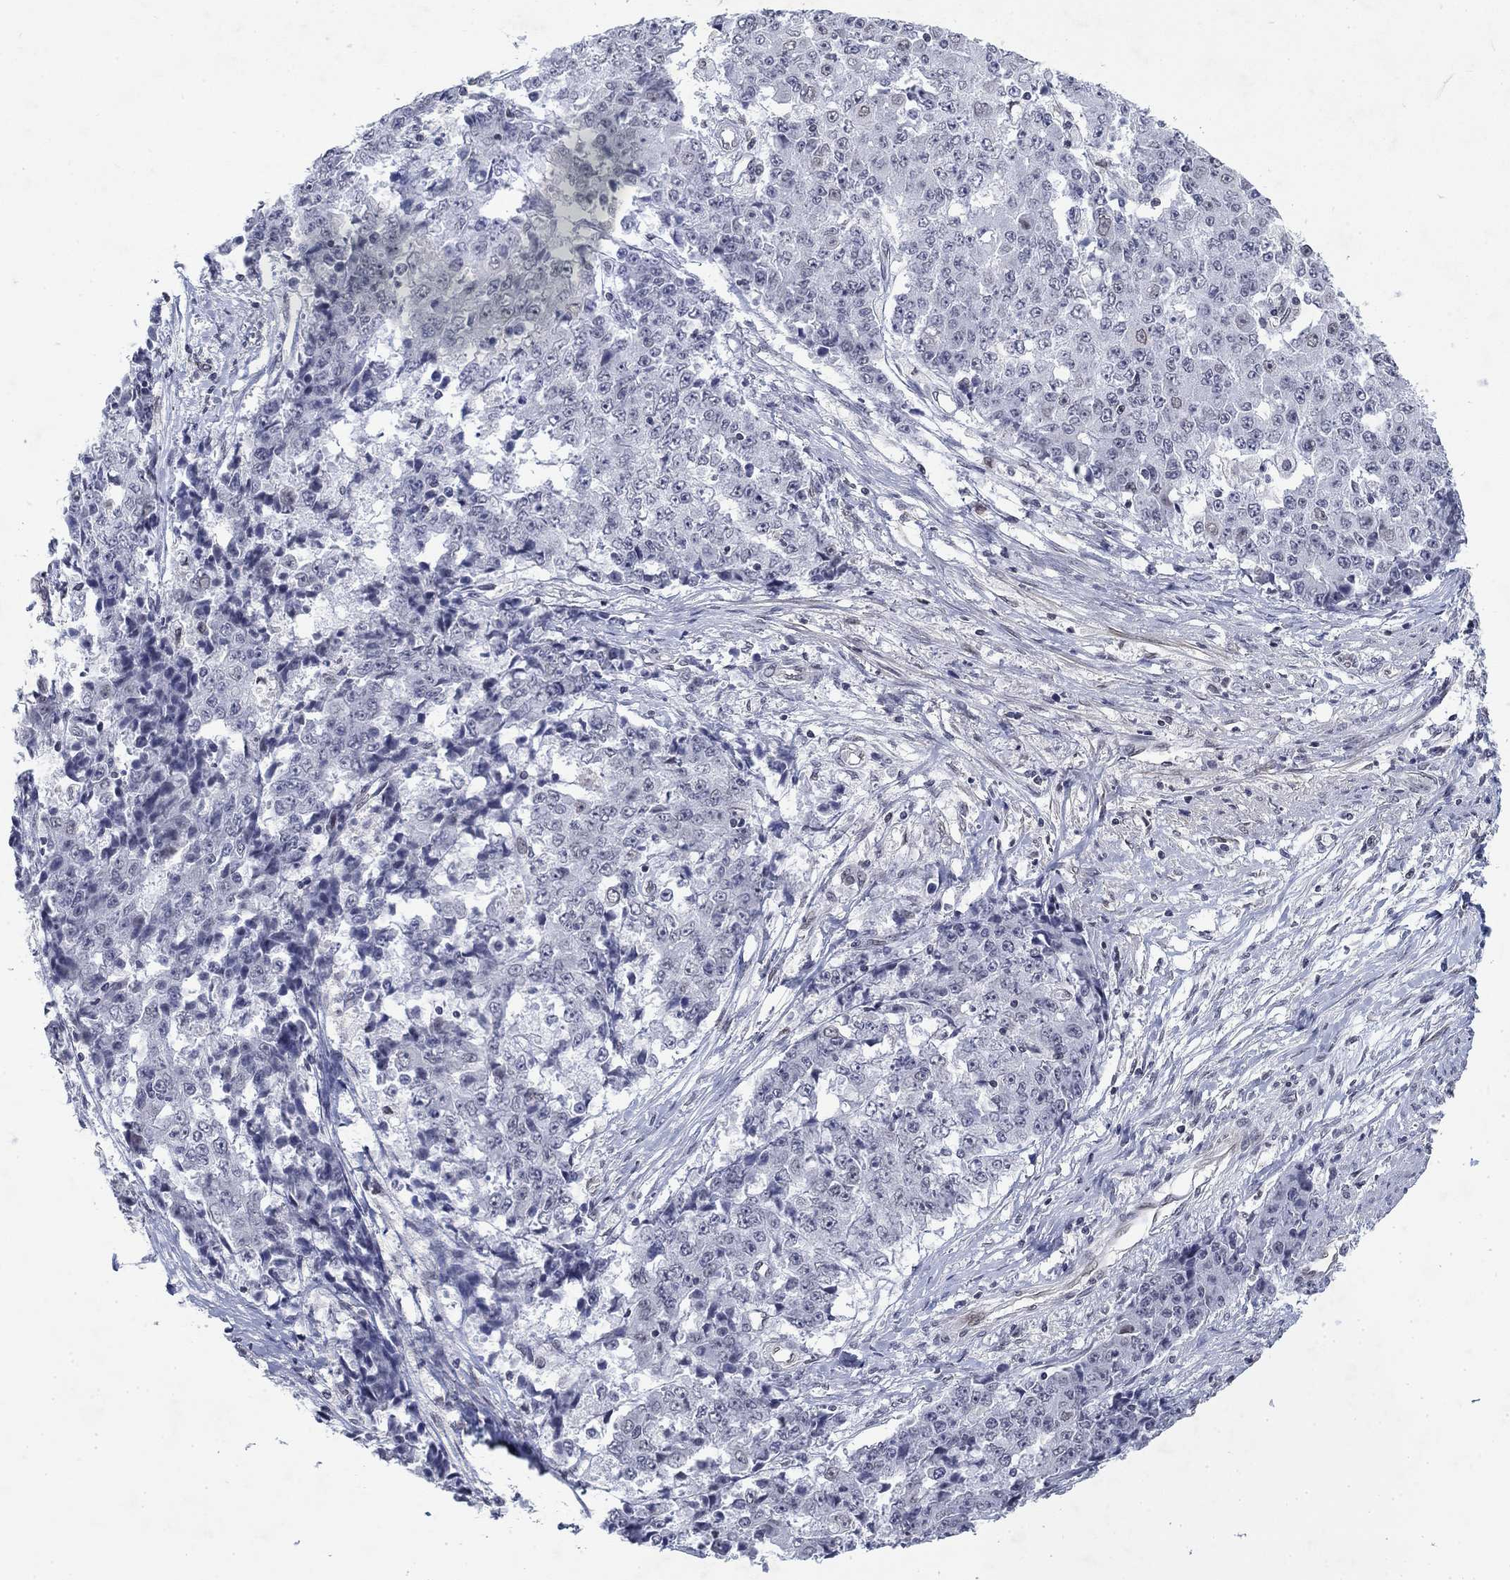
{"staining": {"intensity": "negative", "quantity": "none", "location": "none"}, "tissue": "ovarian cancer", "cell_type": "Tumor cells", "image_type": "cancer", "snomed": [{"axis": "morphology", "description": "Carcinoma, endometroid"}, {"axis": "topography", "description": "Ovary"}], "caption": "Ovarian cancer was stained to show a protein in brown. There is no significant positivity in tumor cells. (DAB (3,3'-diaminobenzidine) IHC with hematoxylin counter stain).", "gene": "TOR1AIP1", "patient": {"sex": "female", "age": 42}}